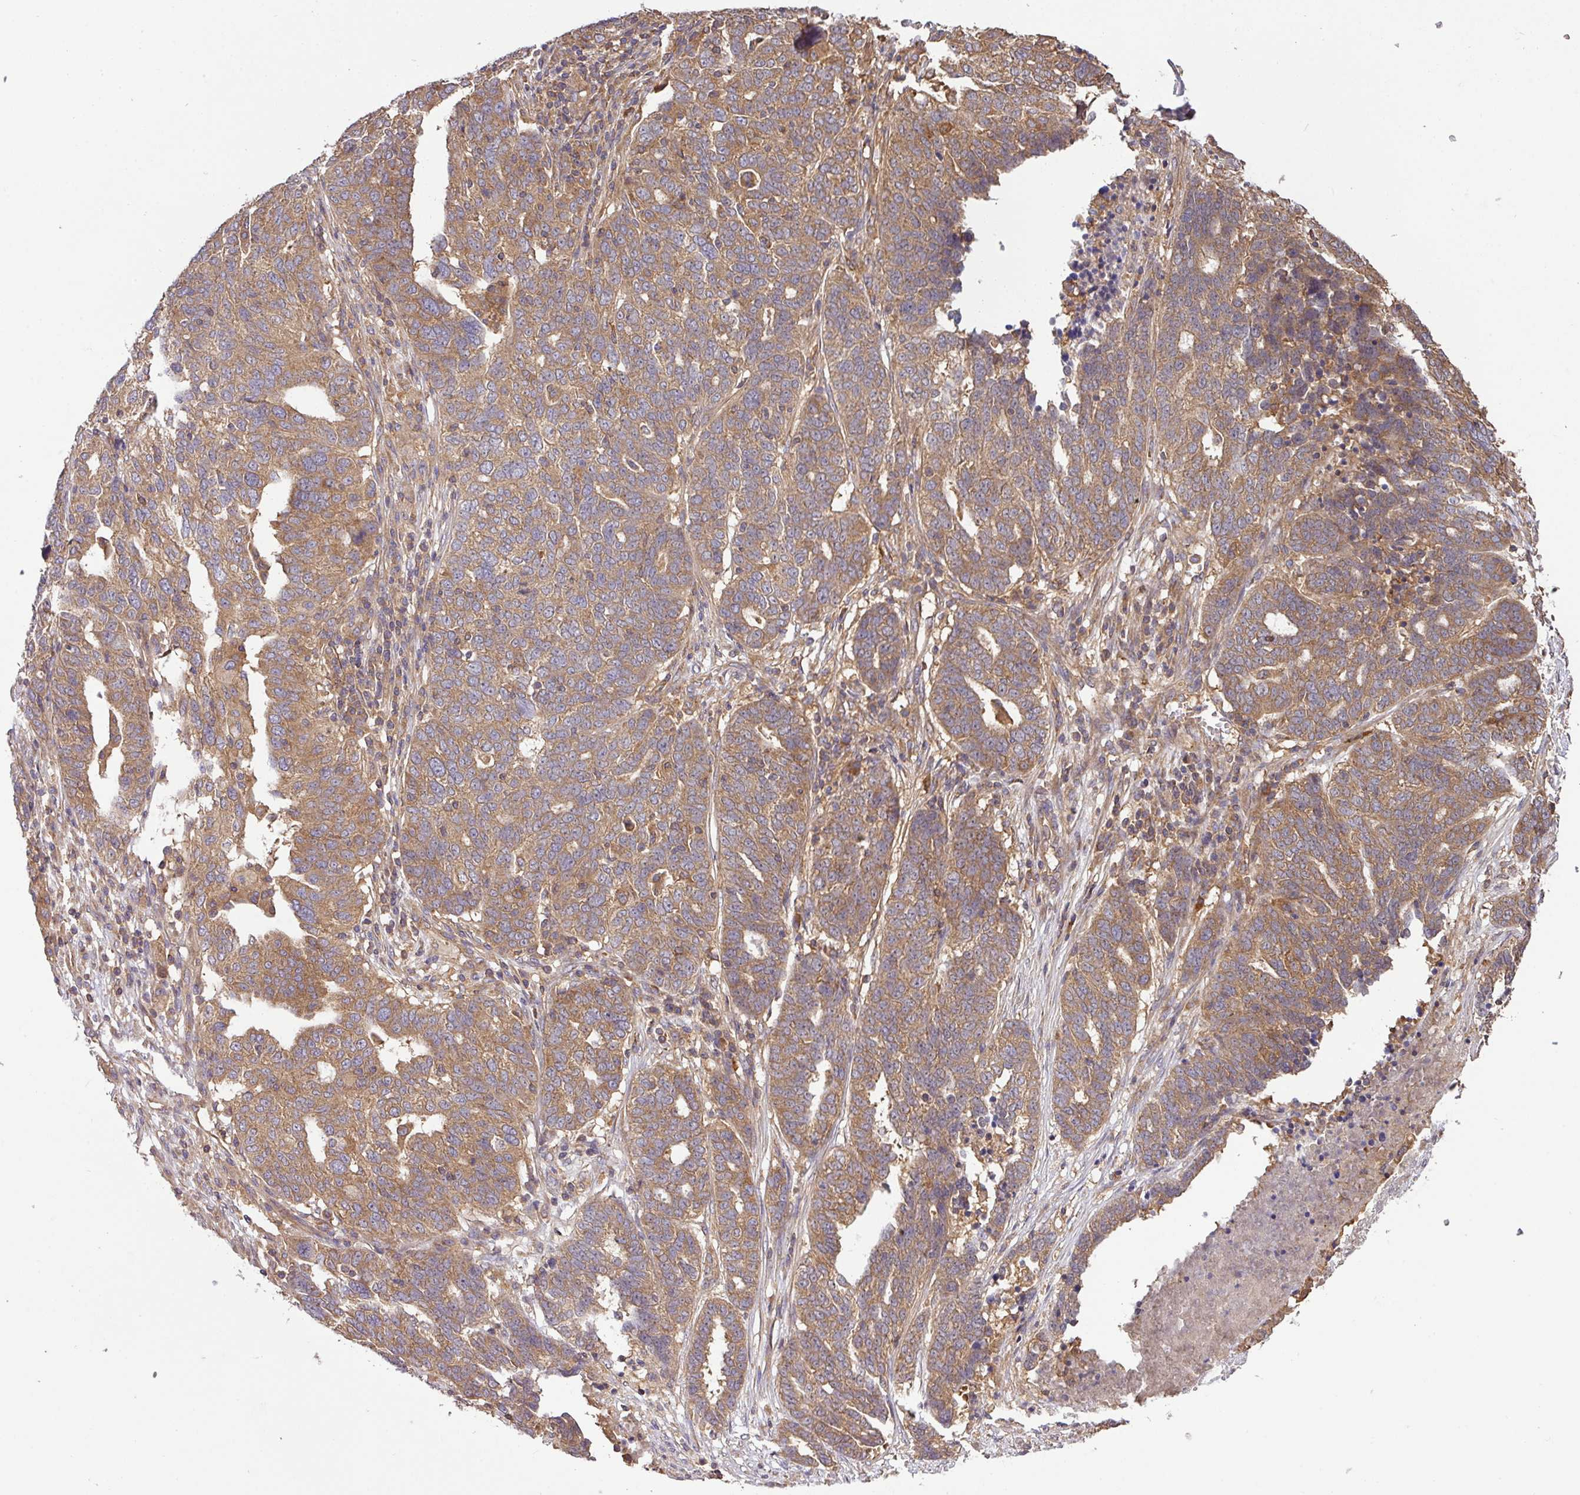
{"staining": {"intensity": "moderate", "quantity": ">75%", "location": "cytoplasmic/membranous"}, "tissue": "ovarian cancer", "cell_type": "Tumor cells", "image_type": "cancer", "snomed": [{"axis": "morphology", "description": "Cystadenocarcinoma, serous, NOS"}, {"axis": "topography", "description": "Ovary"}], "caption": "DAB (3,3'-diaminobenzidine) immunohistochemical staining of human ovarian cancer (serous cystadenocarcinoma) demonstrates moderate cytoplasmic/membranous protein expression in about >75% of tumor cells.", "gene": "GSPT1", "patient": {"sex": "female", "age": 59}}